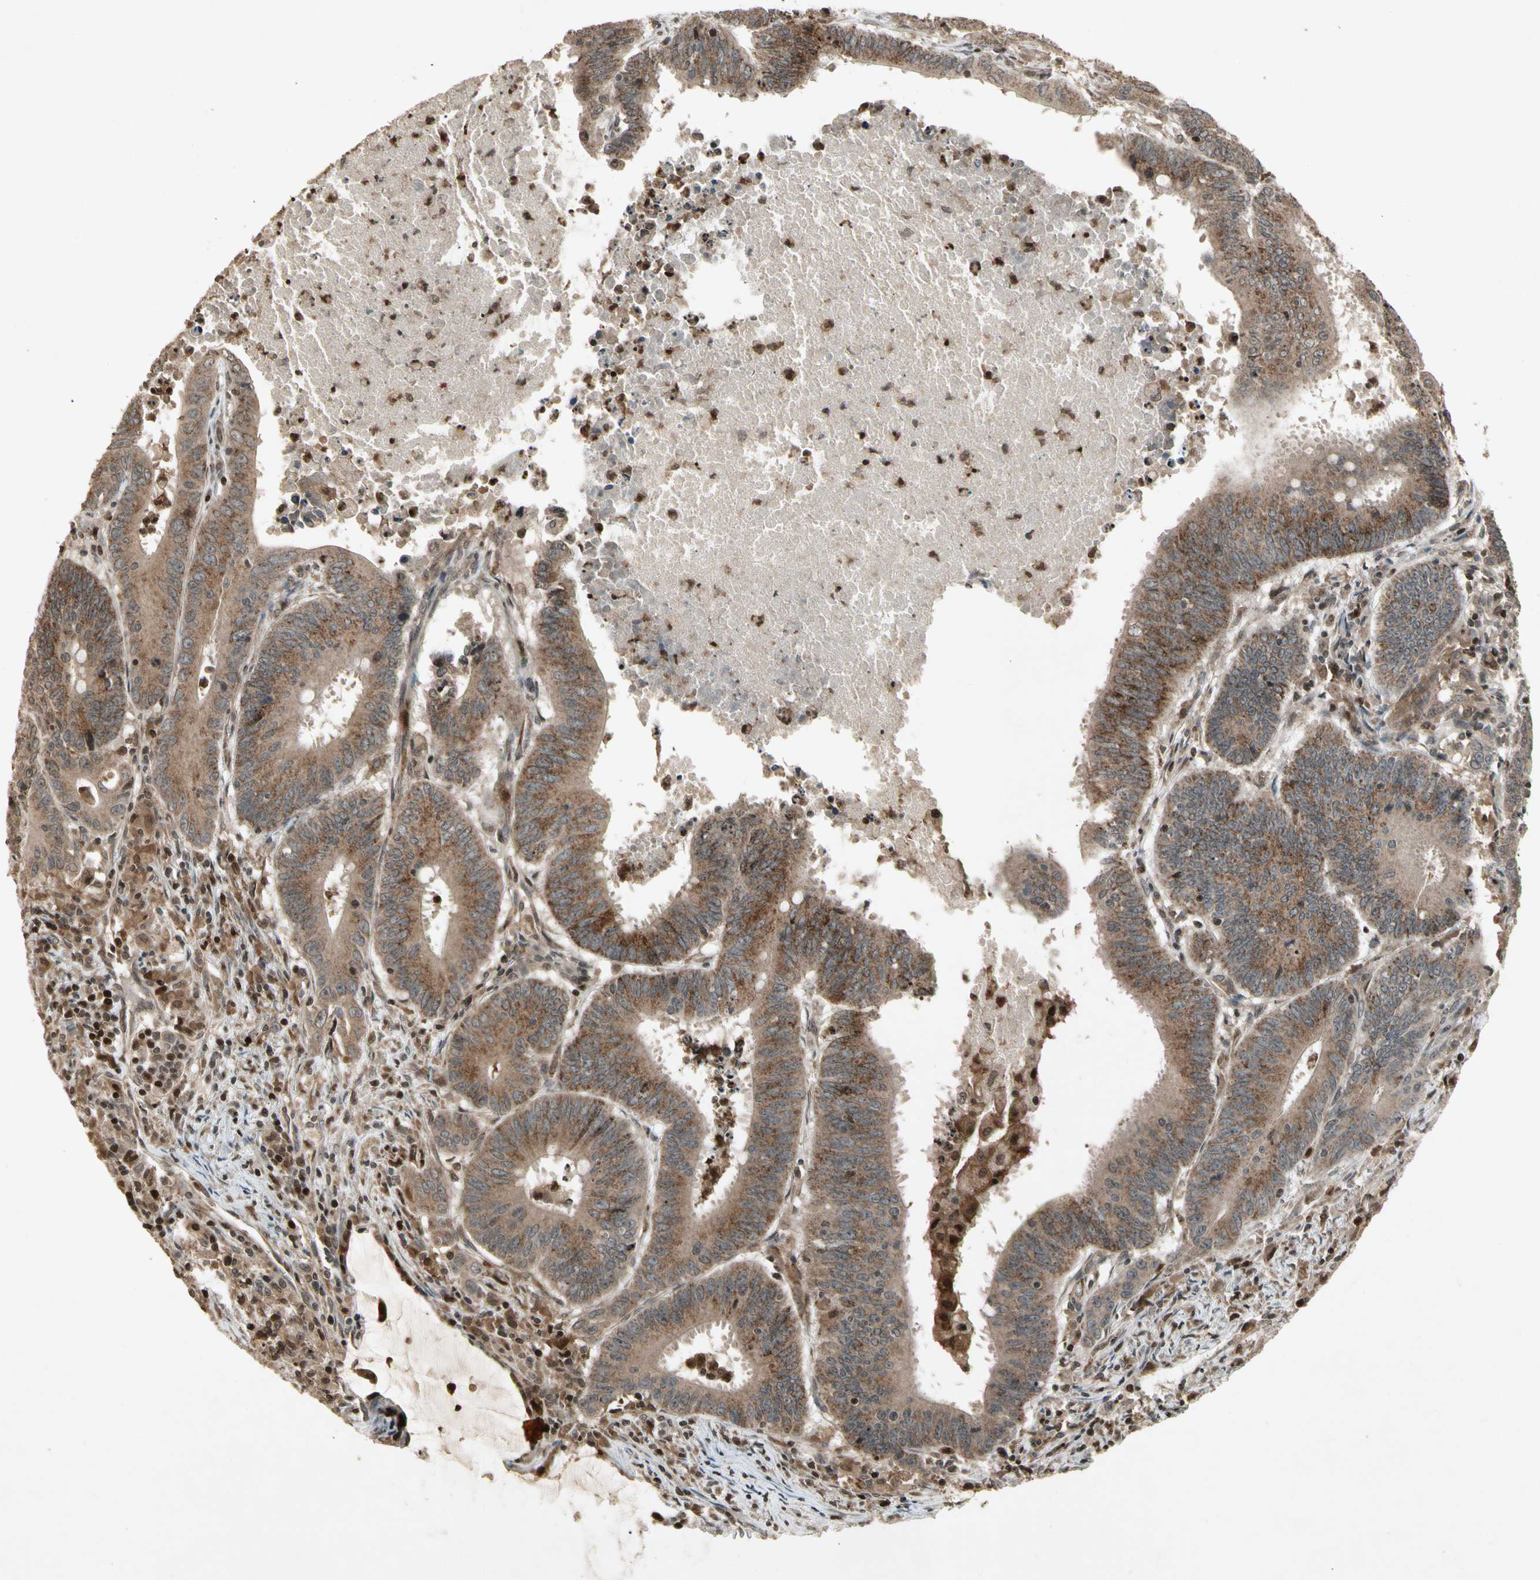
{"staining": {"intensity": "moderate", "quantity": ">75%", "location": "cytoplasmic/membranous"}, "tissue": "colorectal cancer", "cell_type": "Tumor cells", "image_type": "cancer", "snomed": [{"axis": "morphology", "description": "Adenocarcinoma, NOS"}, {"axis": "topography", "description": "Colon"}], "caption": "A medium amount of moderate cytoplasmic/membranous staining is appreciated in approximately >75% of tumor cells in colorectal cancer (adenocarcinoma) tissue.", "gene": "GLRX", "patient": {"sex": "male", "age": 45}}